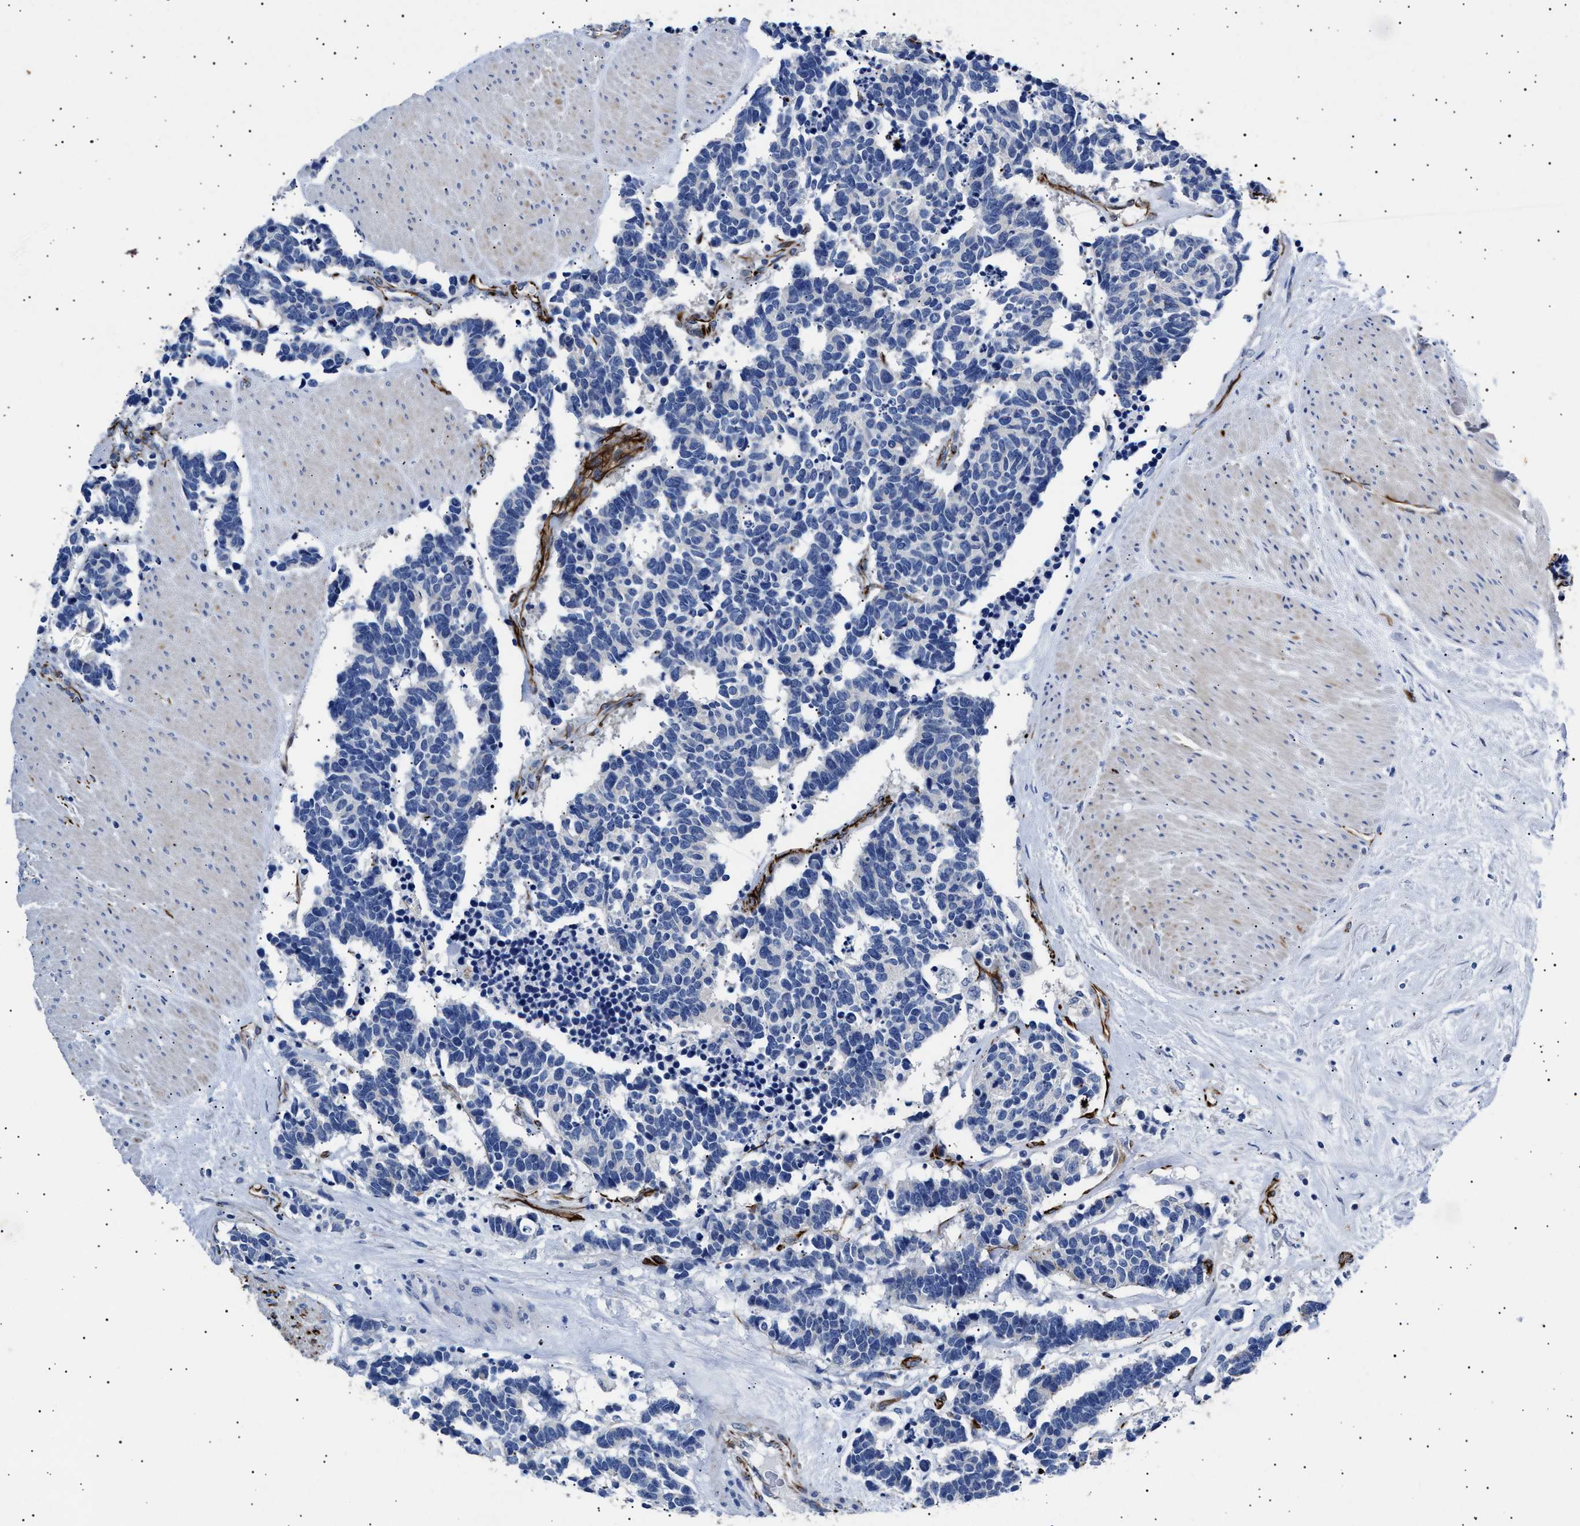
{"staining": {"intensity": "negative", "quantity": "none", "location": "none"}, "tissue": "carcinoid", "cell_type": "Tumor cells", "image_type": "cancer", "snomed": [{"axis": "morphology", "description": "Carcinoma, NOS"}, {"axis": "morphology", "description": "Carcinoid, malignant, NOS"}, {"axis": "topography", "description": "Urinary bladder"}], "caption": "An immunohistochemistry (IHC) photomicrograph of carcinoid is shown. There is no staining in tumor cells of carcinoid.", "gene": "OLFML2A", "patient": {"sex": "male", "age": 57}}